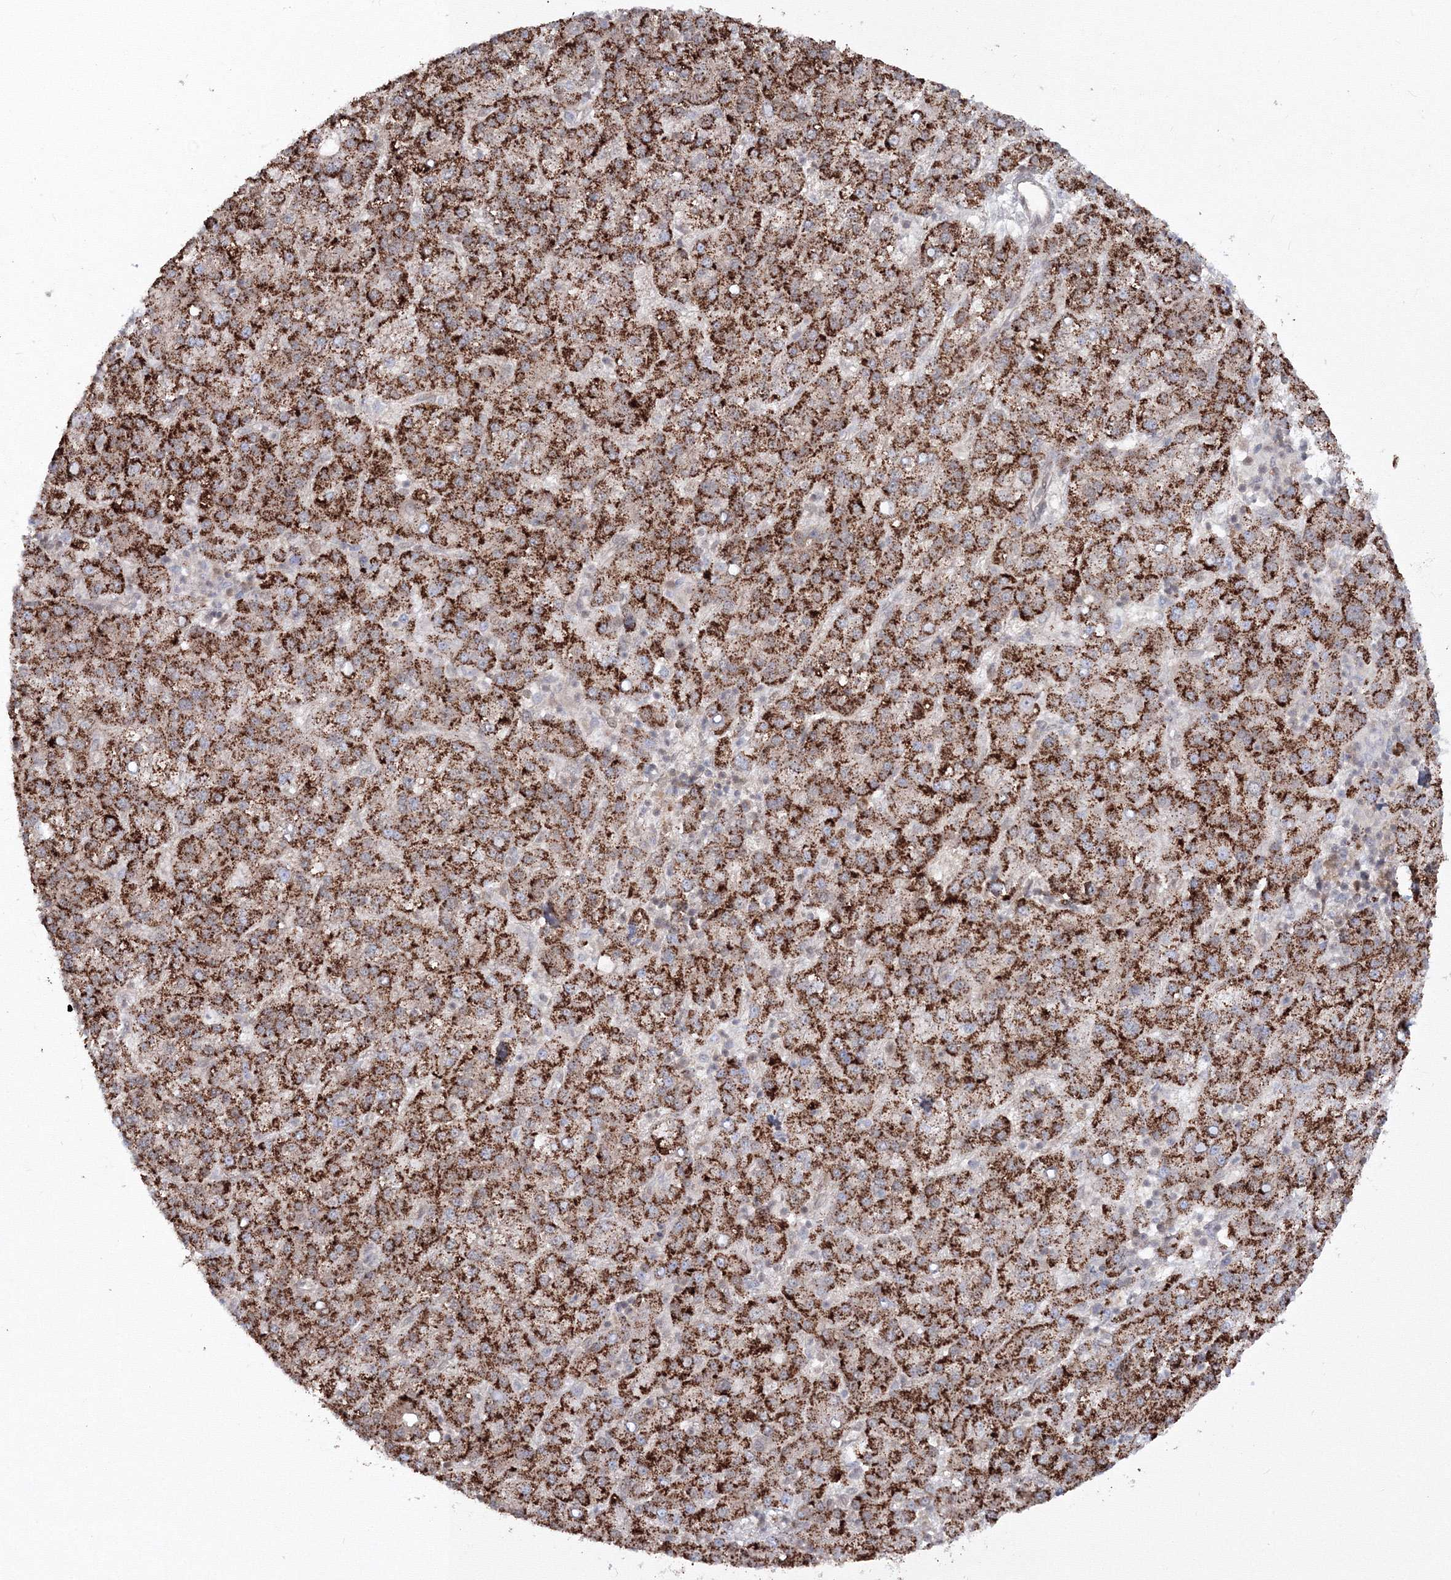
{"staining": {"intensity": "strong", "quantity": ">75%", "location": "cytoplasmic/membranous"}, "tissue": "liver cancer", "cell_type": "Tumor cells", "image_type": "cancer", "snomed": [{"axis": "morphology", "description": "Carcinoma, Hepatocellular, NOS"}, {"axis": "topography", "description": "Liver"}], "caption": "A brown stain labels strong cytoplasmic/membranous staining of a protein in human liver cancer tumor cells.", "gene": "ZFAND6", "patient": {"sex": "female", "age": 58}}